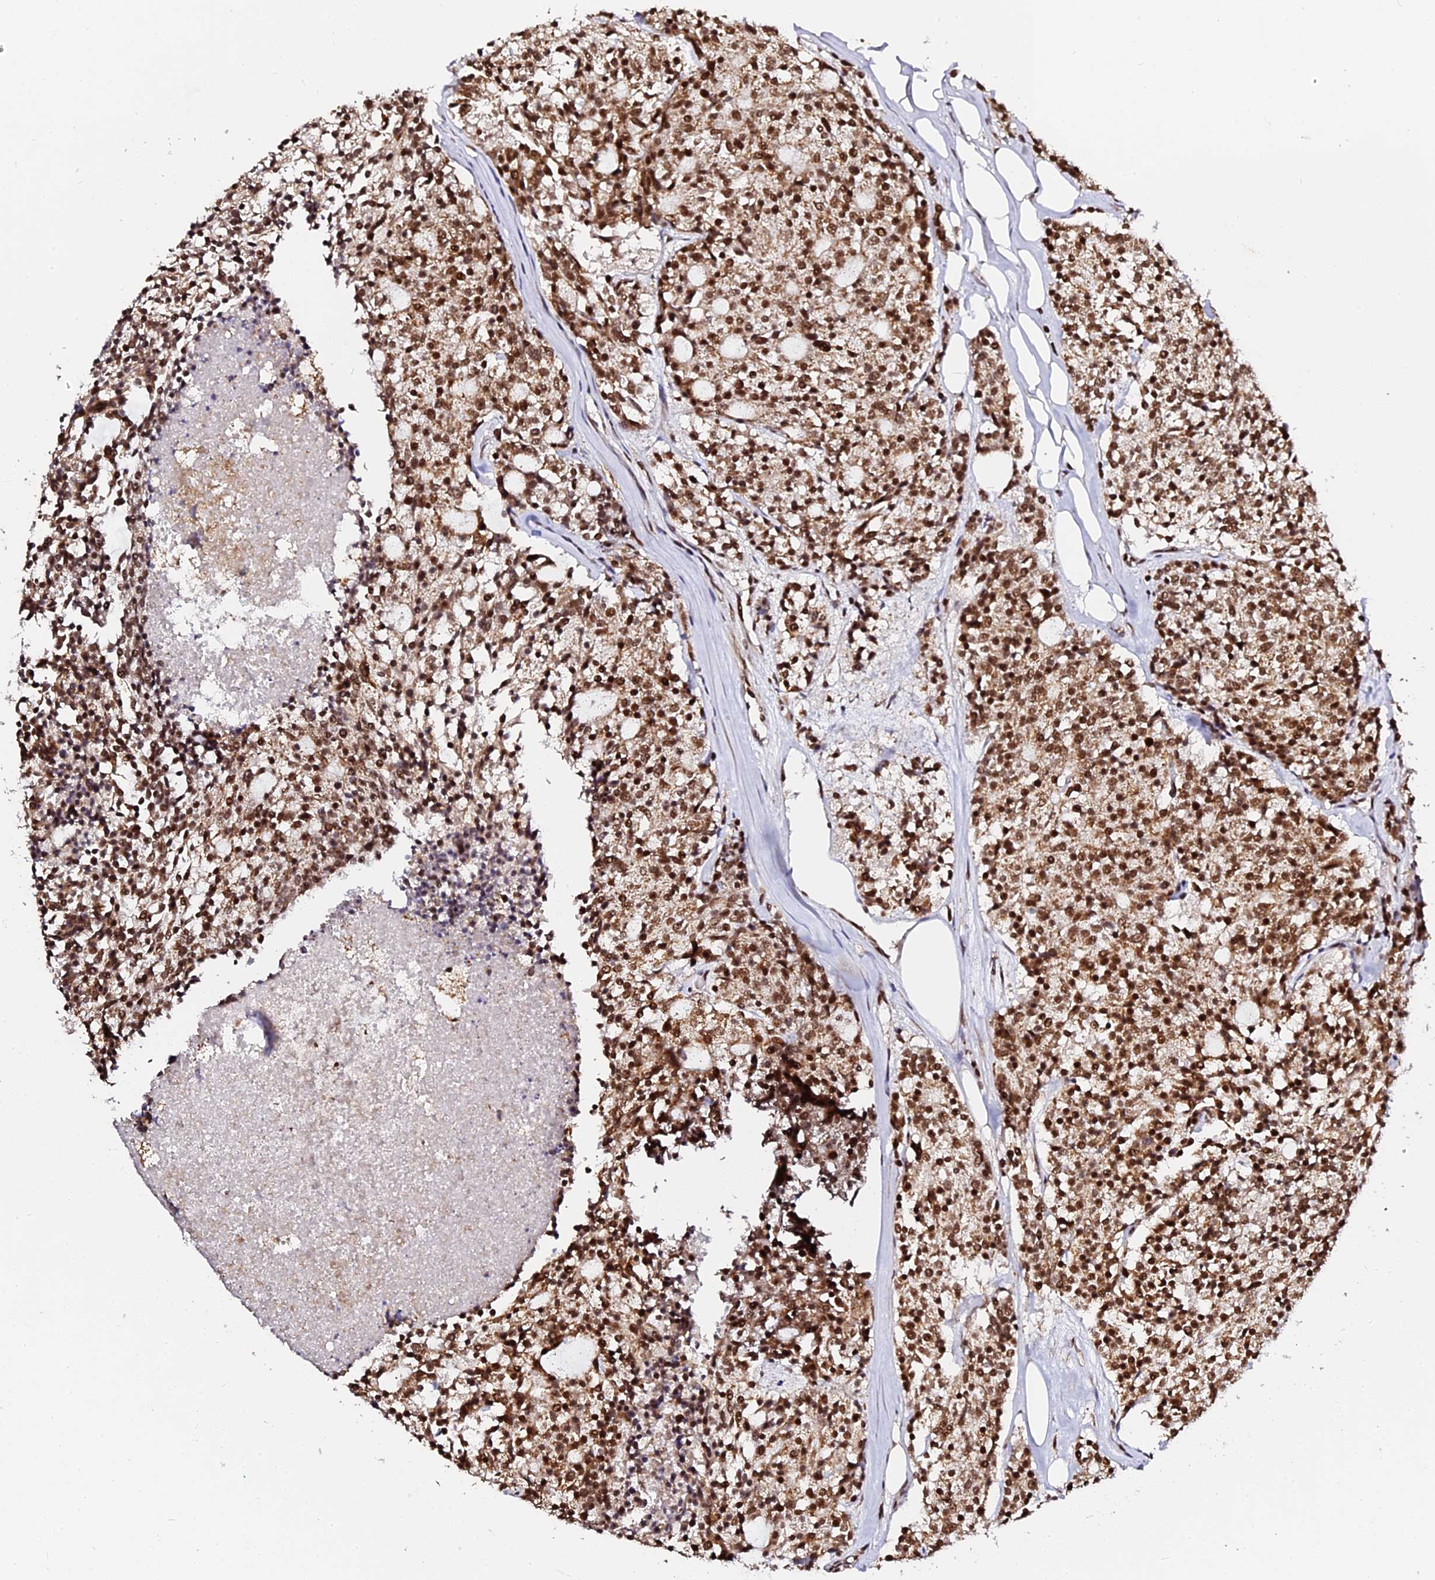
{"staining": {"intensity": "strong", "quantity": ">75%", "location": "cytoplasmic/membranous,nuclear"}, "tissue": "carcinoid", "cell_type": "Tumor cells", "image_type": "cancer", "snomed": [{"axis": "morphology", "description": "Carcinoid, malignant, NOS"}, {"axis": "topography", "description": "Pancreas"}], "caption": "Carcinoid (malignant) stained for a protein shows strong cytoplasmic/membranous and nuclear positivity in tumor cells. The protein is shown in brown color, while the nuclei are stained blue.", "gene": "MCRS1", "patient": {"sex": "female", "age": 54}}